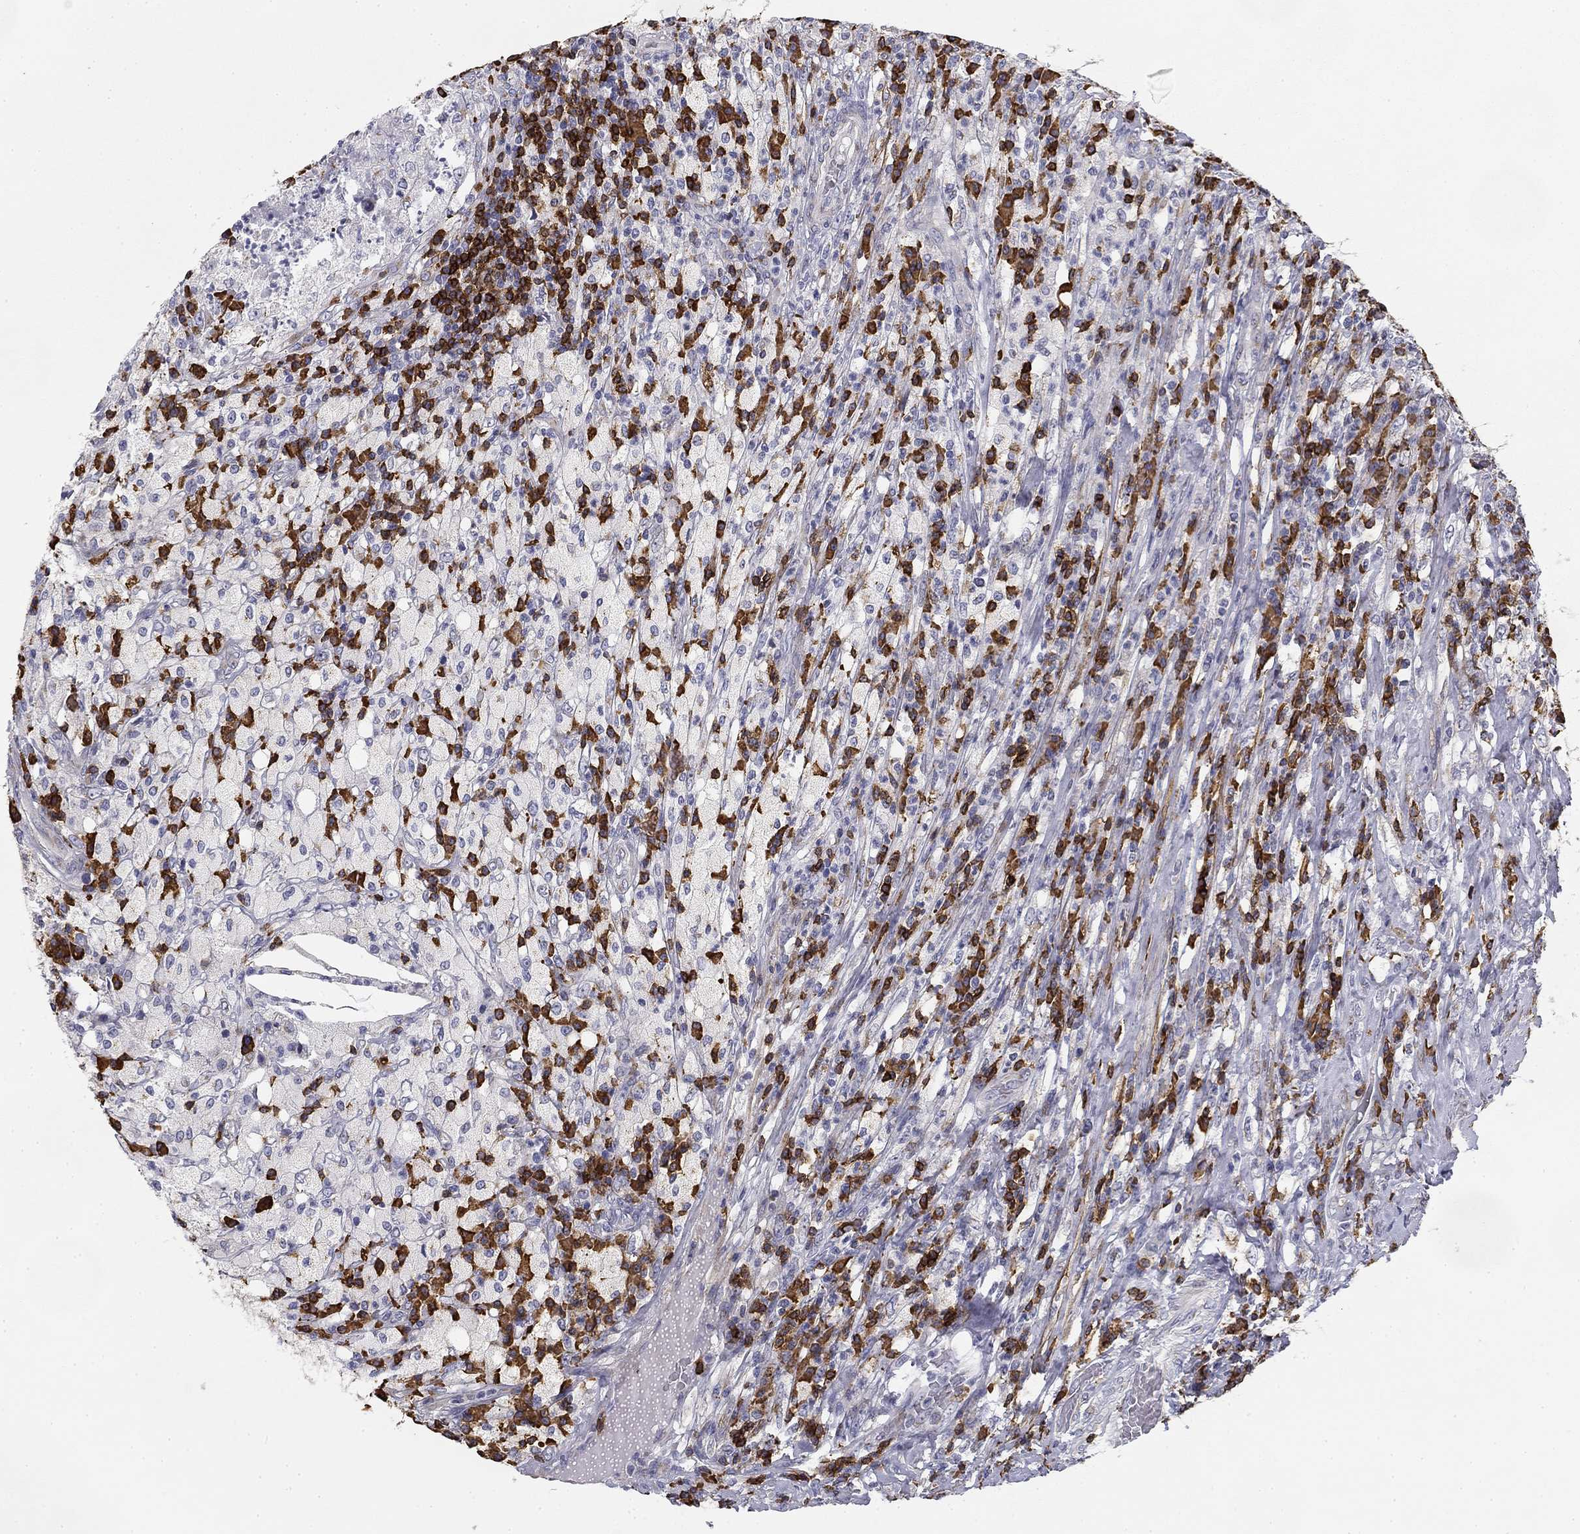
{"staining": {"intensity": "negative", "quantity": "none", "location": "none"}, "tissue": "testis cancer", "cell_type": "Tumor cells", "image_type": "cancer", "snomed": [{"axis": "morphology", "description": "Necrosis, NOS"}, {"axis": "morphology", "description": "Carcinoma, Embryonal, NOS"}, {"axis": "topography", "description": "Testis"}], "caption": "Human embryonal carcinoma (testis) stained for a protein using immunohistochemistry (IHC) exhibits no positivity in tumor cells.", "gene": "TRAT1", "patient": {"sex": "male", "age": 19}}